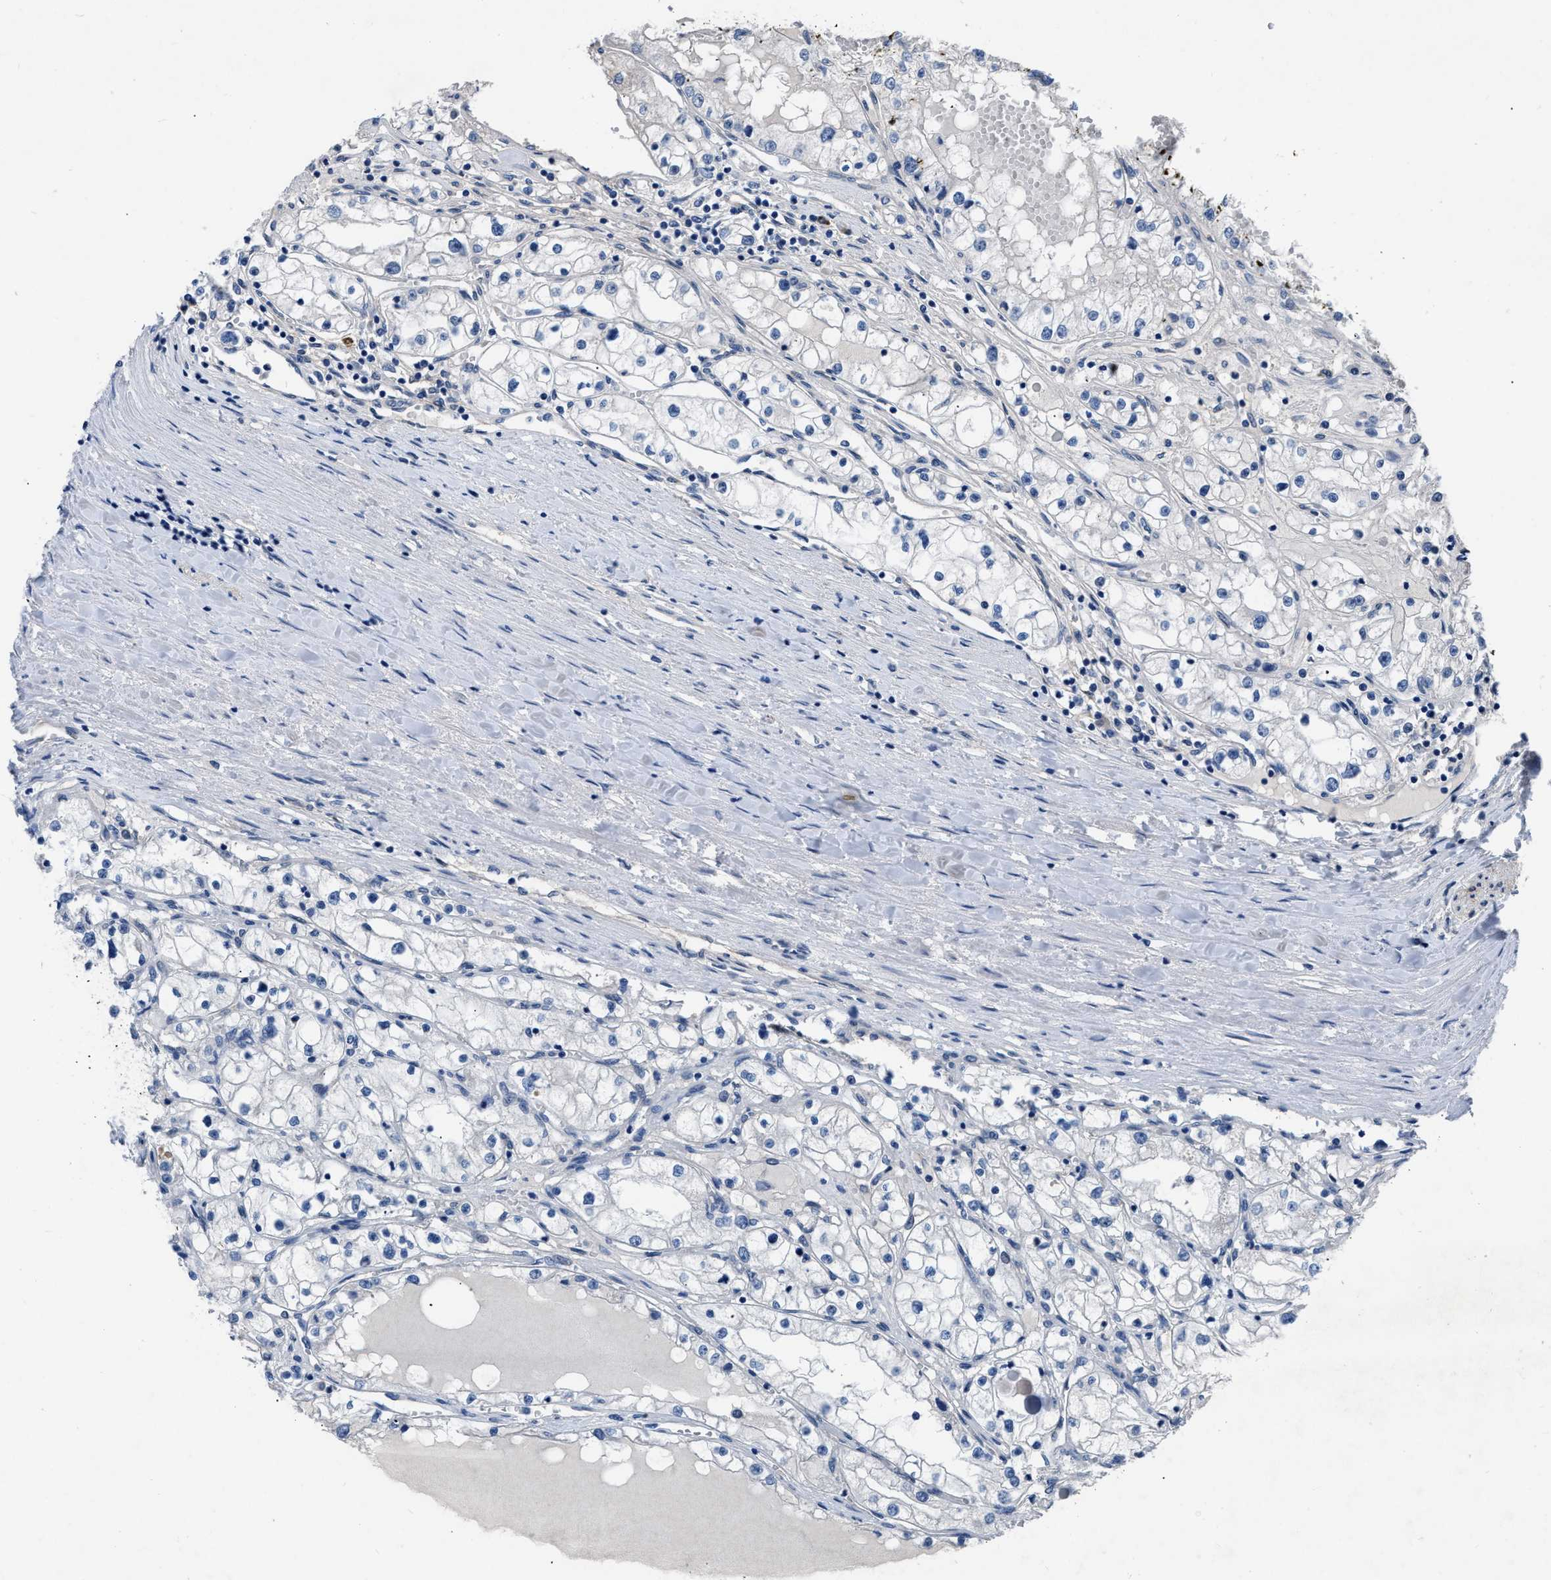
{"staining": {"intensity": "negative", "quantity": "none", "location": "none"}, "tissue": "renal cancer", "cell_type": "Tumor cells", "image_type": "cancer", "snomed": [{"axis": "morphology", "description": "Adenocarcinoma, NOS"}, {"axis": "topography", "description": "Kidney"}], "caption": "Micrograph shows no protein staining in tumor cells of adenocarcinoma (renal) tissue.", "gene": "RBP1", "patient": {"sex": "male", "age": 68}}